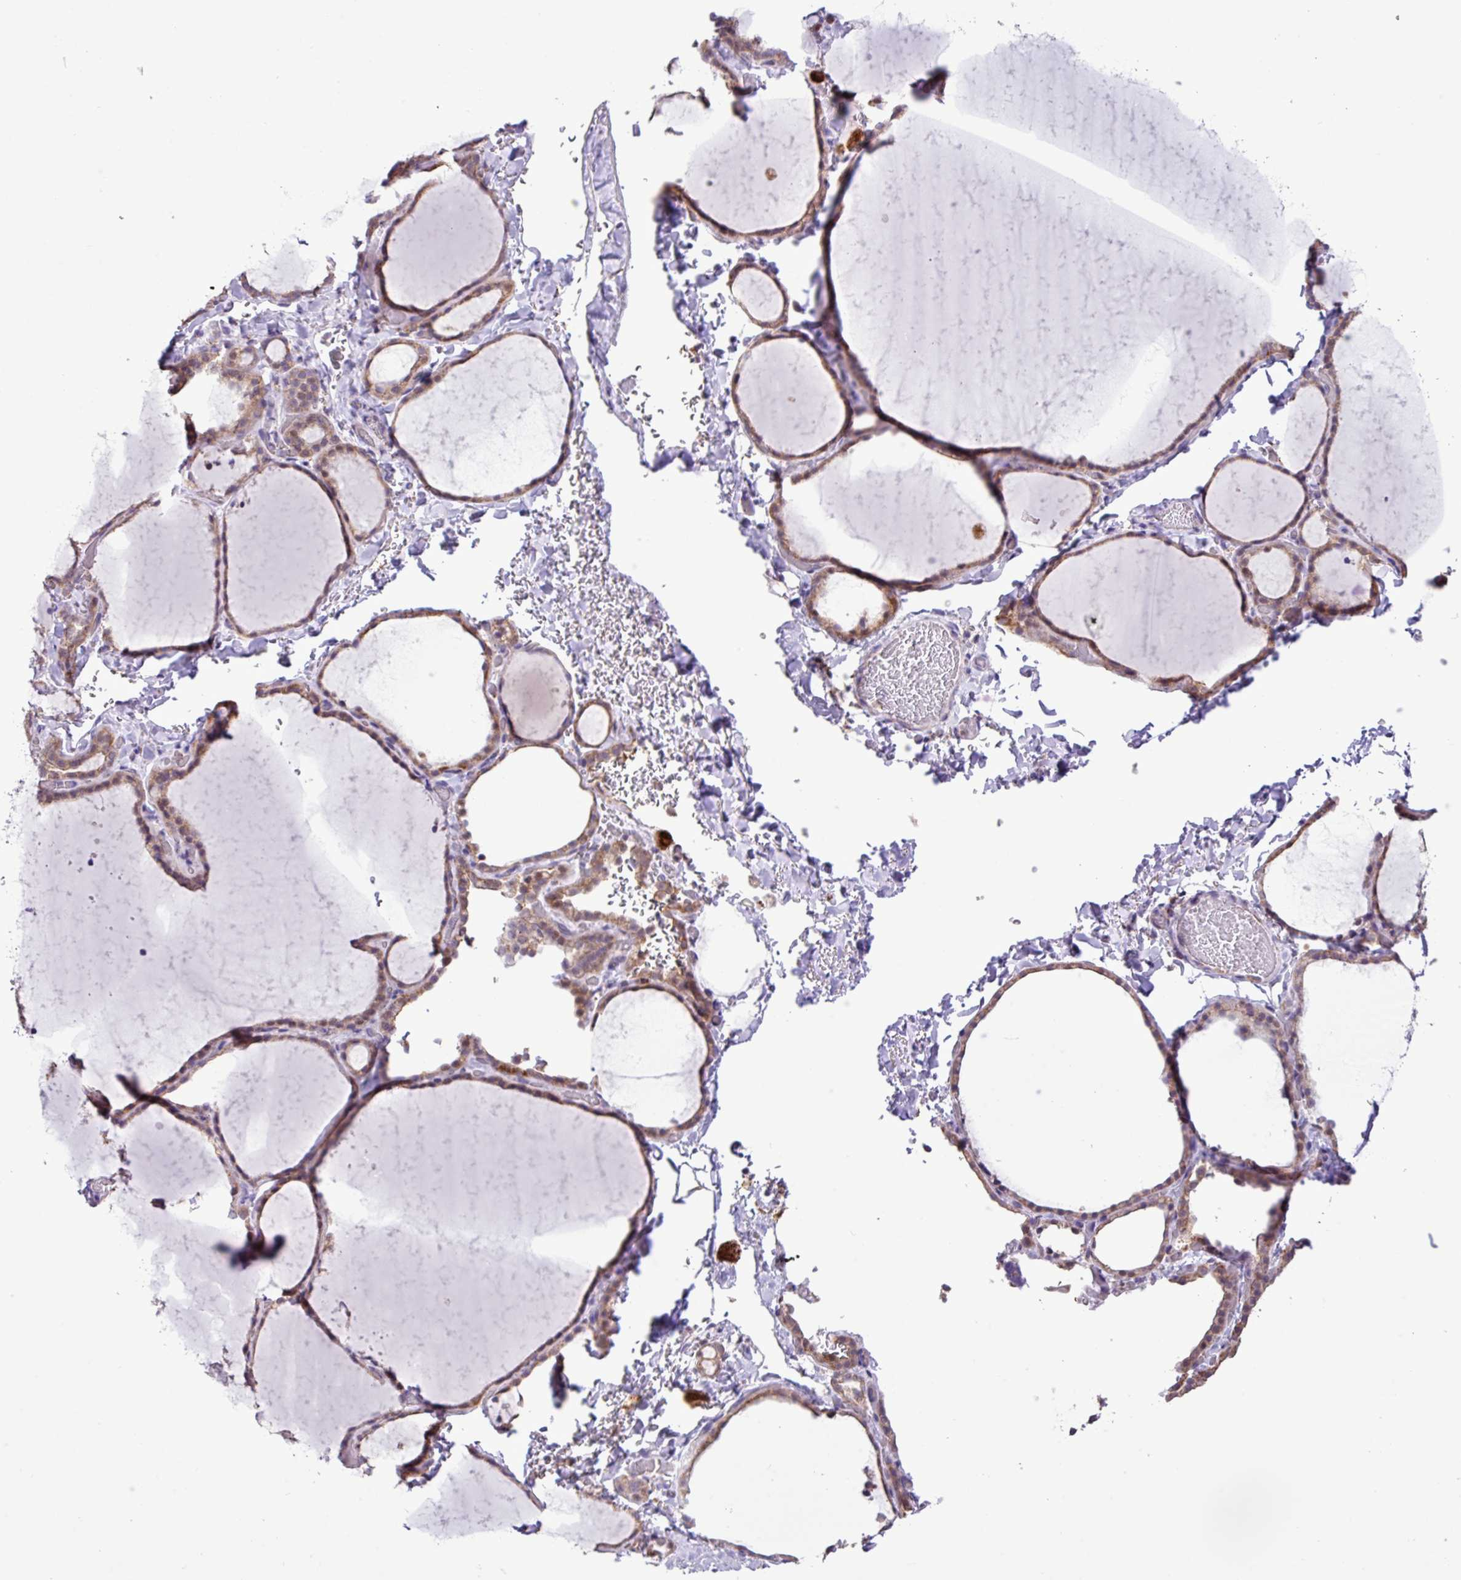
{"staining": {"intensity": "moderate", "quantity": "25%-75%", "location": "cytoplasmic/membranous"}, "tissue": "thyroid gland", "cell_type": "Glandular cells", "image_type": "normal", "snomed": [{"axis": "morphology", "description": "Normal tissue, NOS"}, {"axis": "topography", "description": "Thyroid gland"}], "caption": "IHC of unremarkable thyroid gland shows medium levels of moderate cytoplasmic/membranous positivity in approximately 25%-75% of glandular cells.", "gene": "SGPP1", "patient": {"sex": "female", "age": 22}}